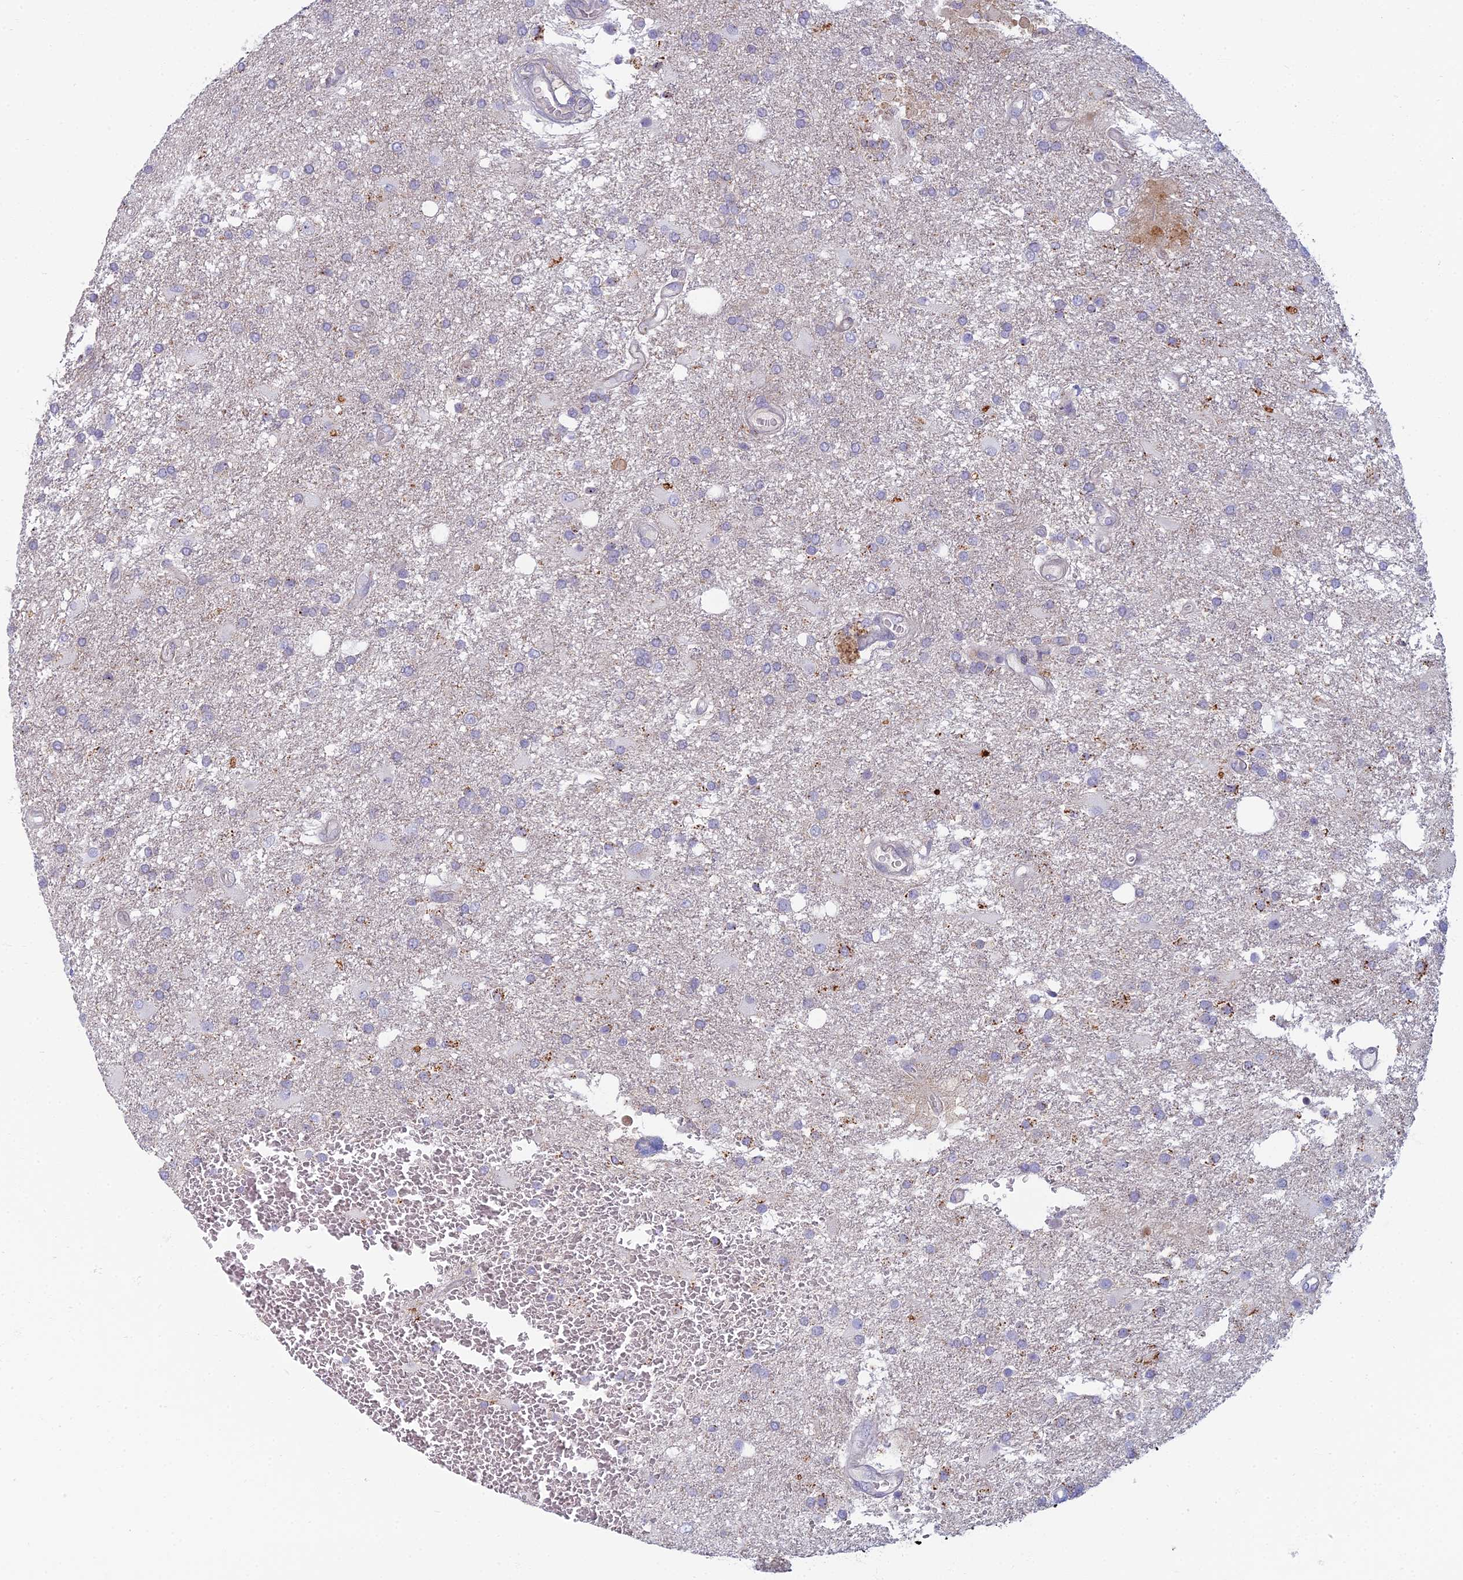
{"staining": {"intensity": "negative", "quantity": "none", "location": "none"}, "tissue": "glioma", "cell_type": "Tumor cells", "image_type": "cancer", "snomed": [{"axis": "morphology", "description": "Glioma, malignant, Low grade"}, {"axis": "topography", "description": "Brain"}], "caption": "Low-grade glioma (malignant) was stained to show a protein in brown. There is no significant staining in tumor cells.", "gene": "CHMP4B", "patient": {"sex": "male", "age": 66}}